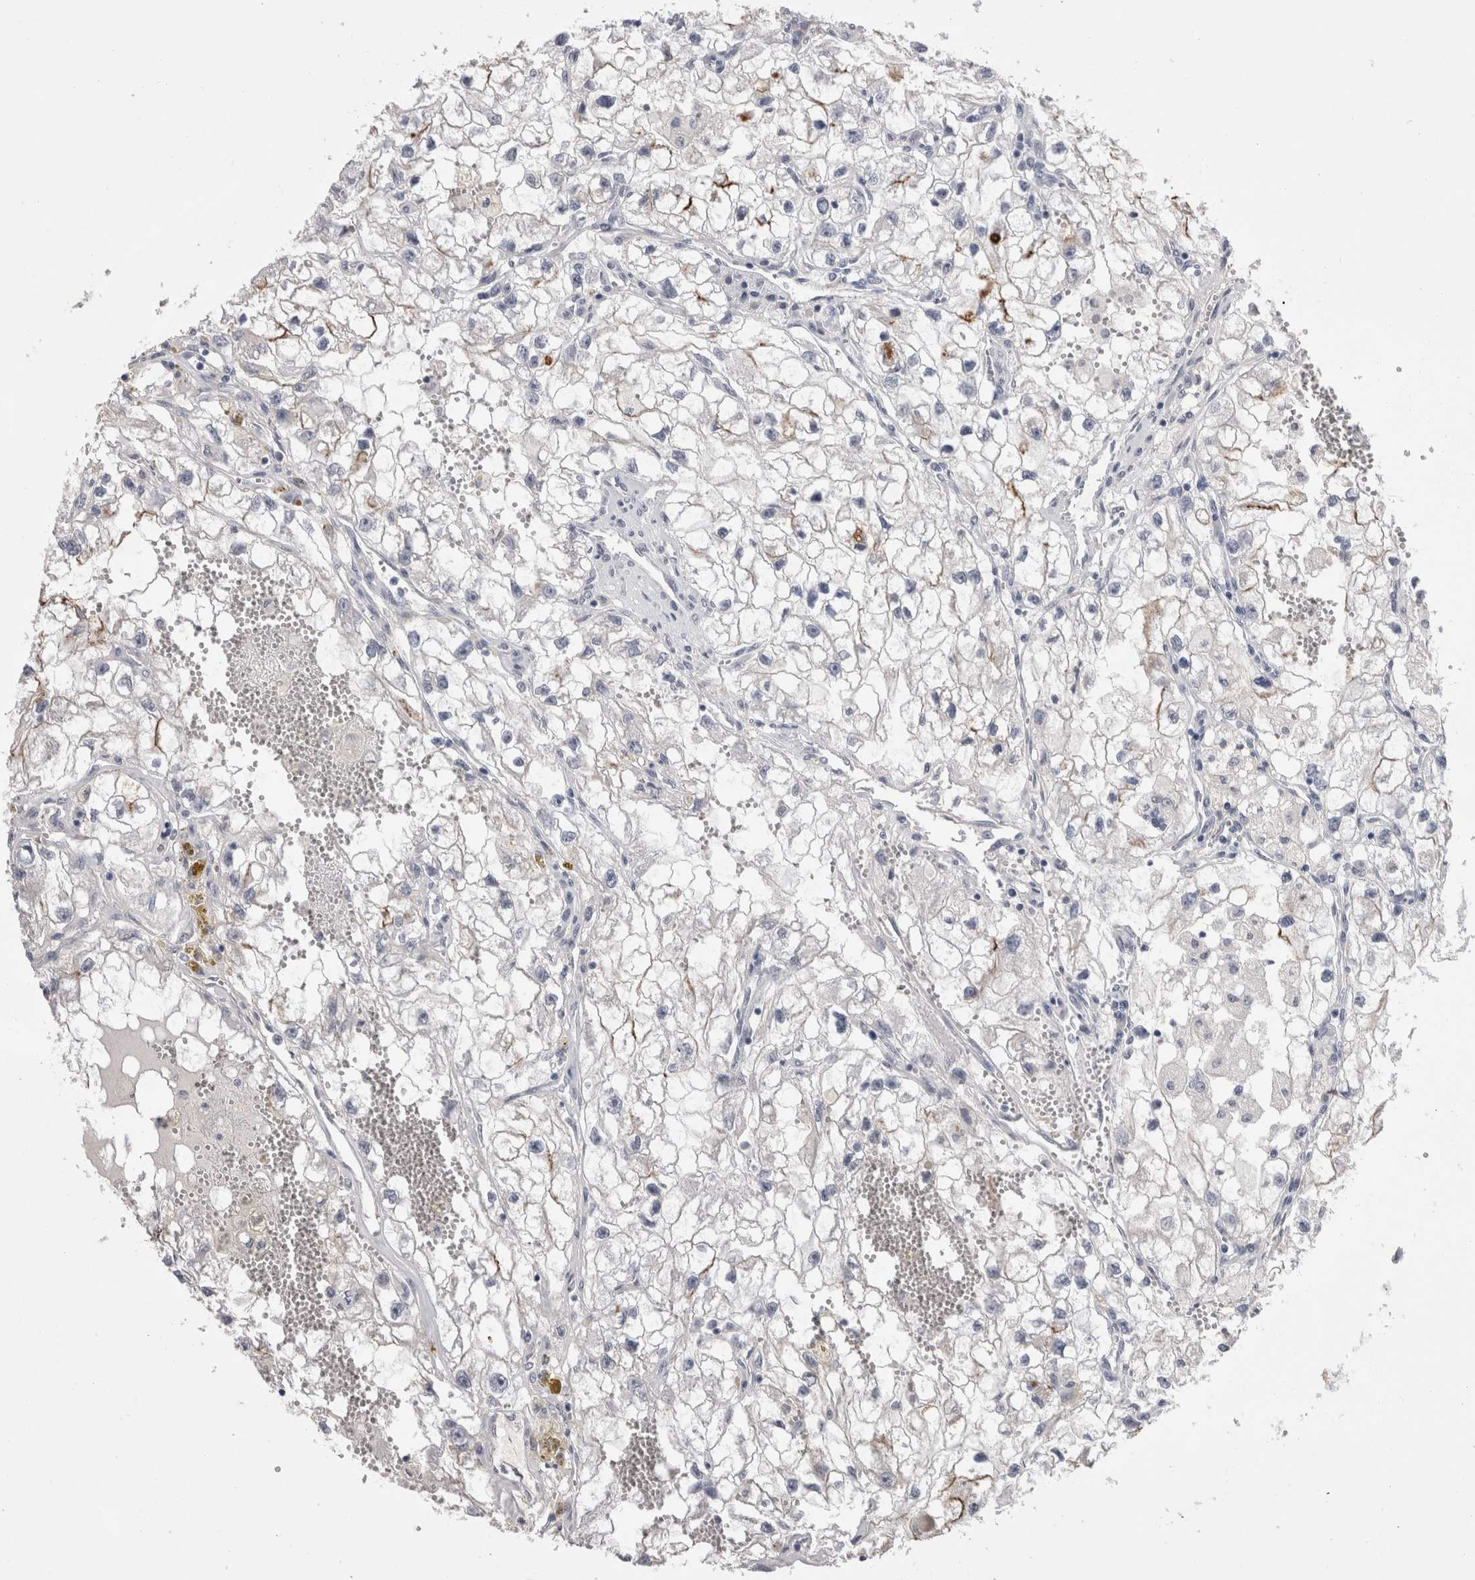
{"staining": {"intensity": "moderate", "quantity": "<25%", "location": "cytoplasmic/membranous"}, "tissue": "renal cancer", "cell_type": "Tumor cells", "image_type": "cancer", "snomed": [{"axis": "morphology", "description": "Adenocarcinoma, NOS"}, {"axis": "topography", "description": "Kidney"}], "caption": "Protein expression analysis of adenocarcinoma (renal) displays moderate cytoplasmic/membranous positivity in about <25% of tumor cells.", "gene": "CDHR5", "patient": {"sex": "female", "age": 70}}